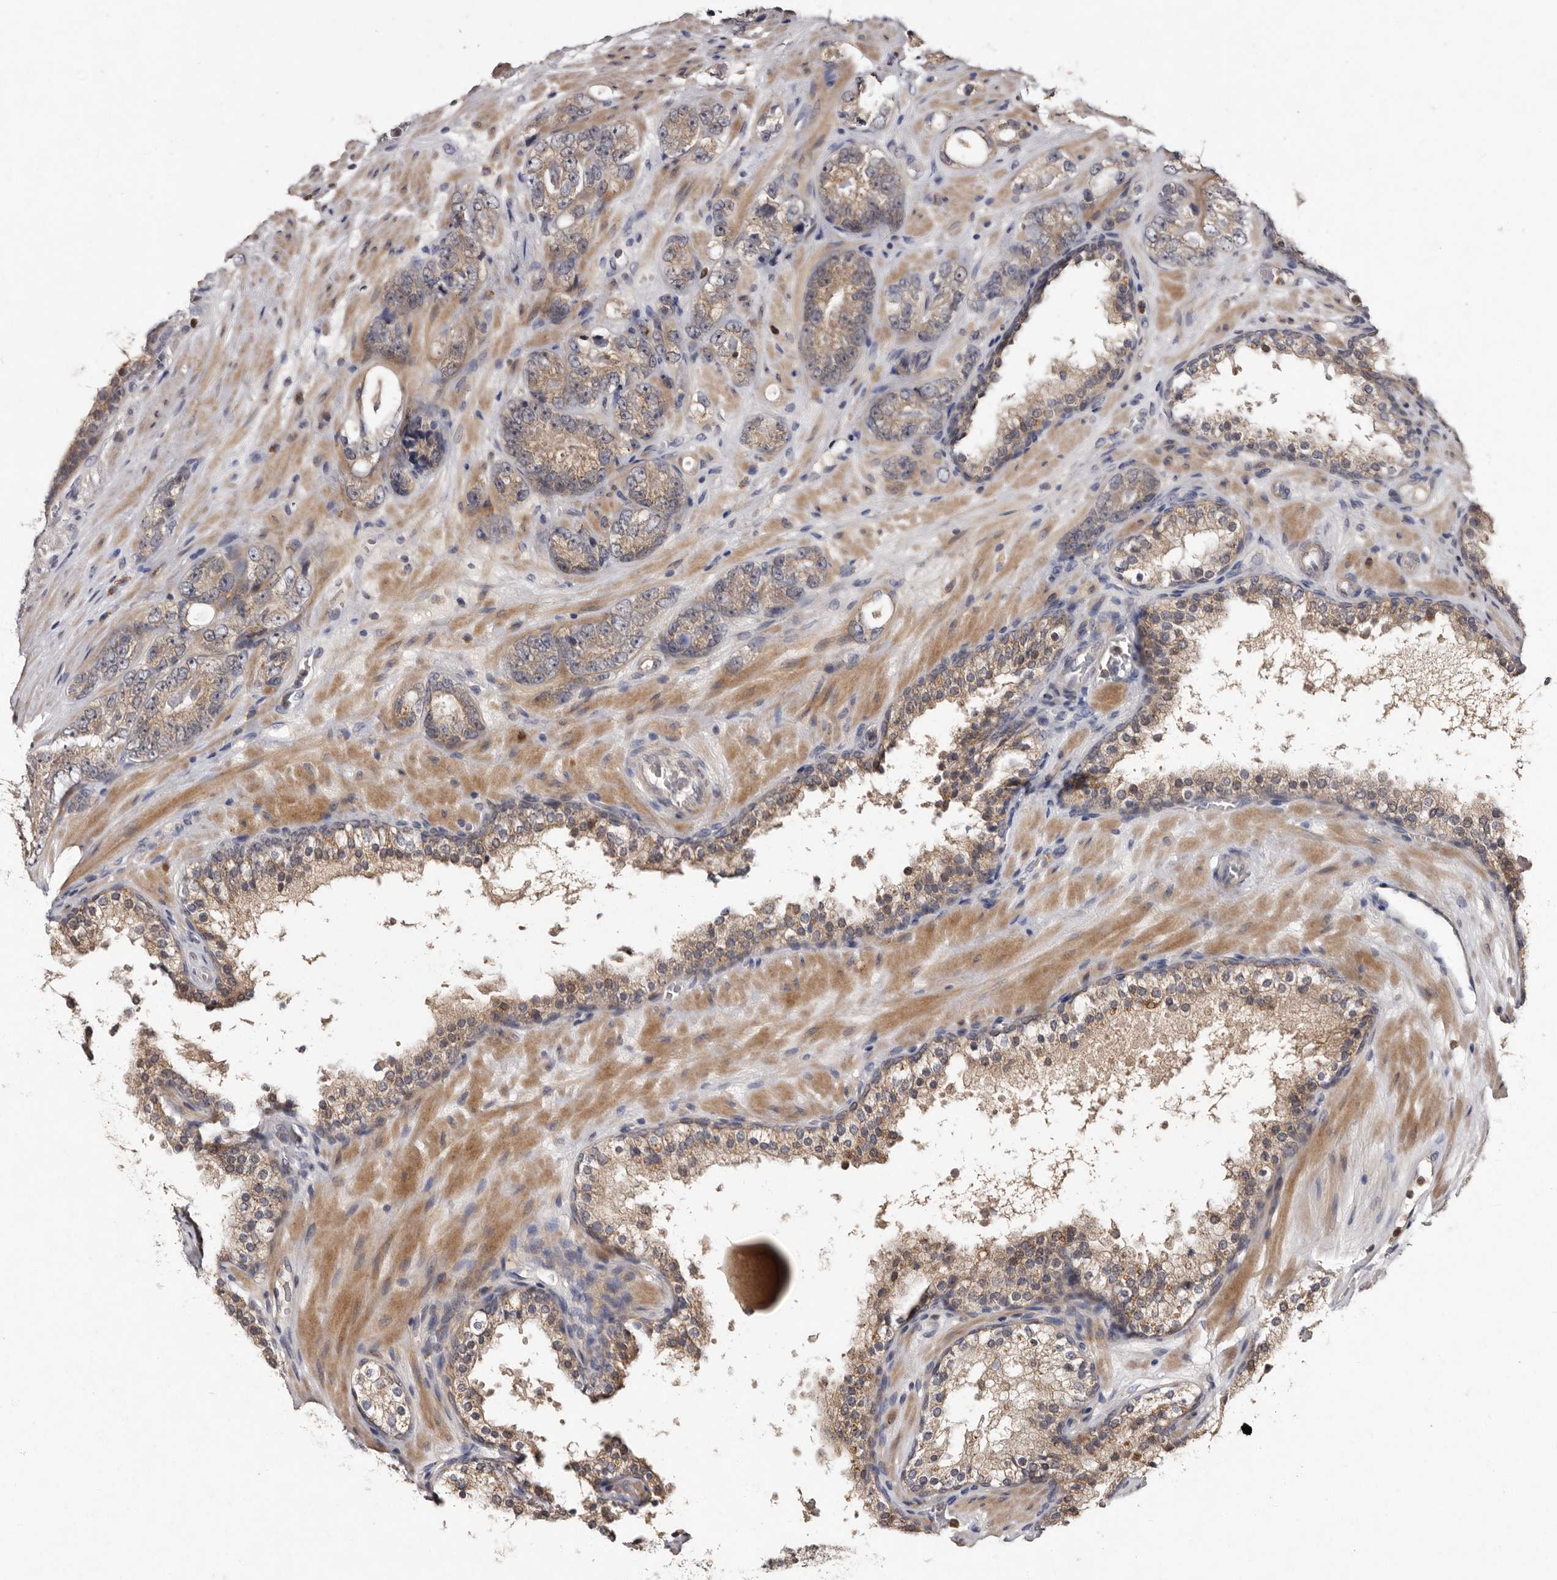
{"staining": {"intensity": "weak", "quantity": ">75%", "location": "cytoplasmic/membranous"}, "tissue": "prostate cancer", "cell_type": "Tumor cells", "image_type": "cancer", "snomed": [{"axis": "morphology", "description": "Adenocarcinoma, High grade"}, {"axis": "topography", "description": "Prostate"}], "caption": "Brown immunohistochemical staining in prostate cancer (high-grade adenocarcinoma) exhibits weak cytoplasmic/membranous expression in approximately >75% of tumor cells.", "gene": "DNPH1", "patient": {"sex": "male", "age": 56}}